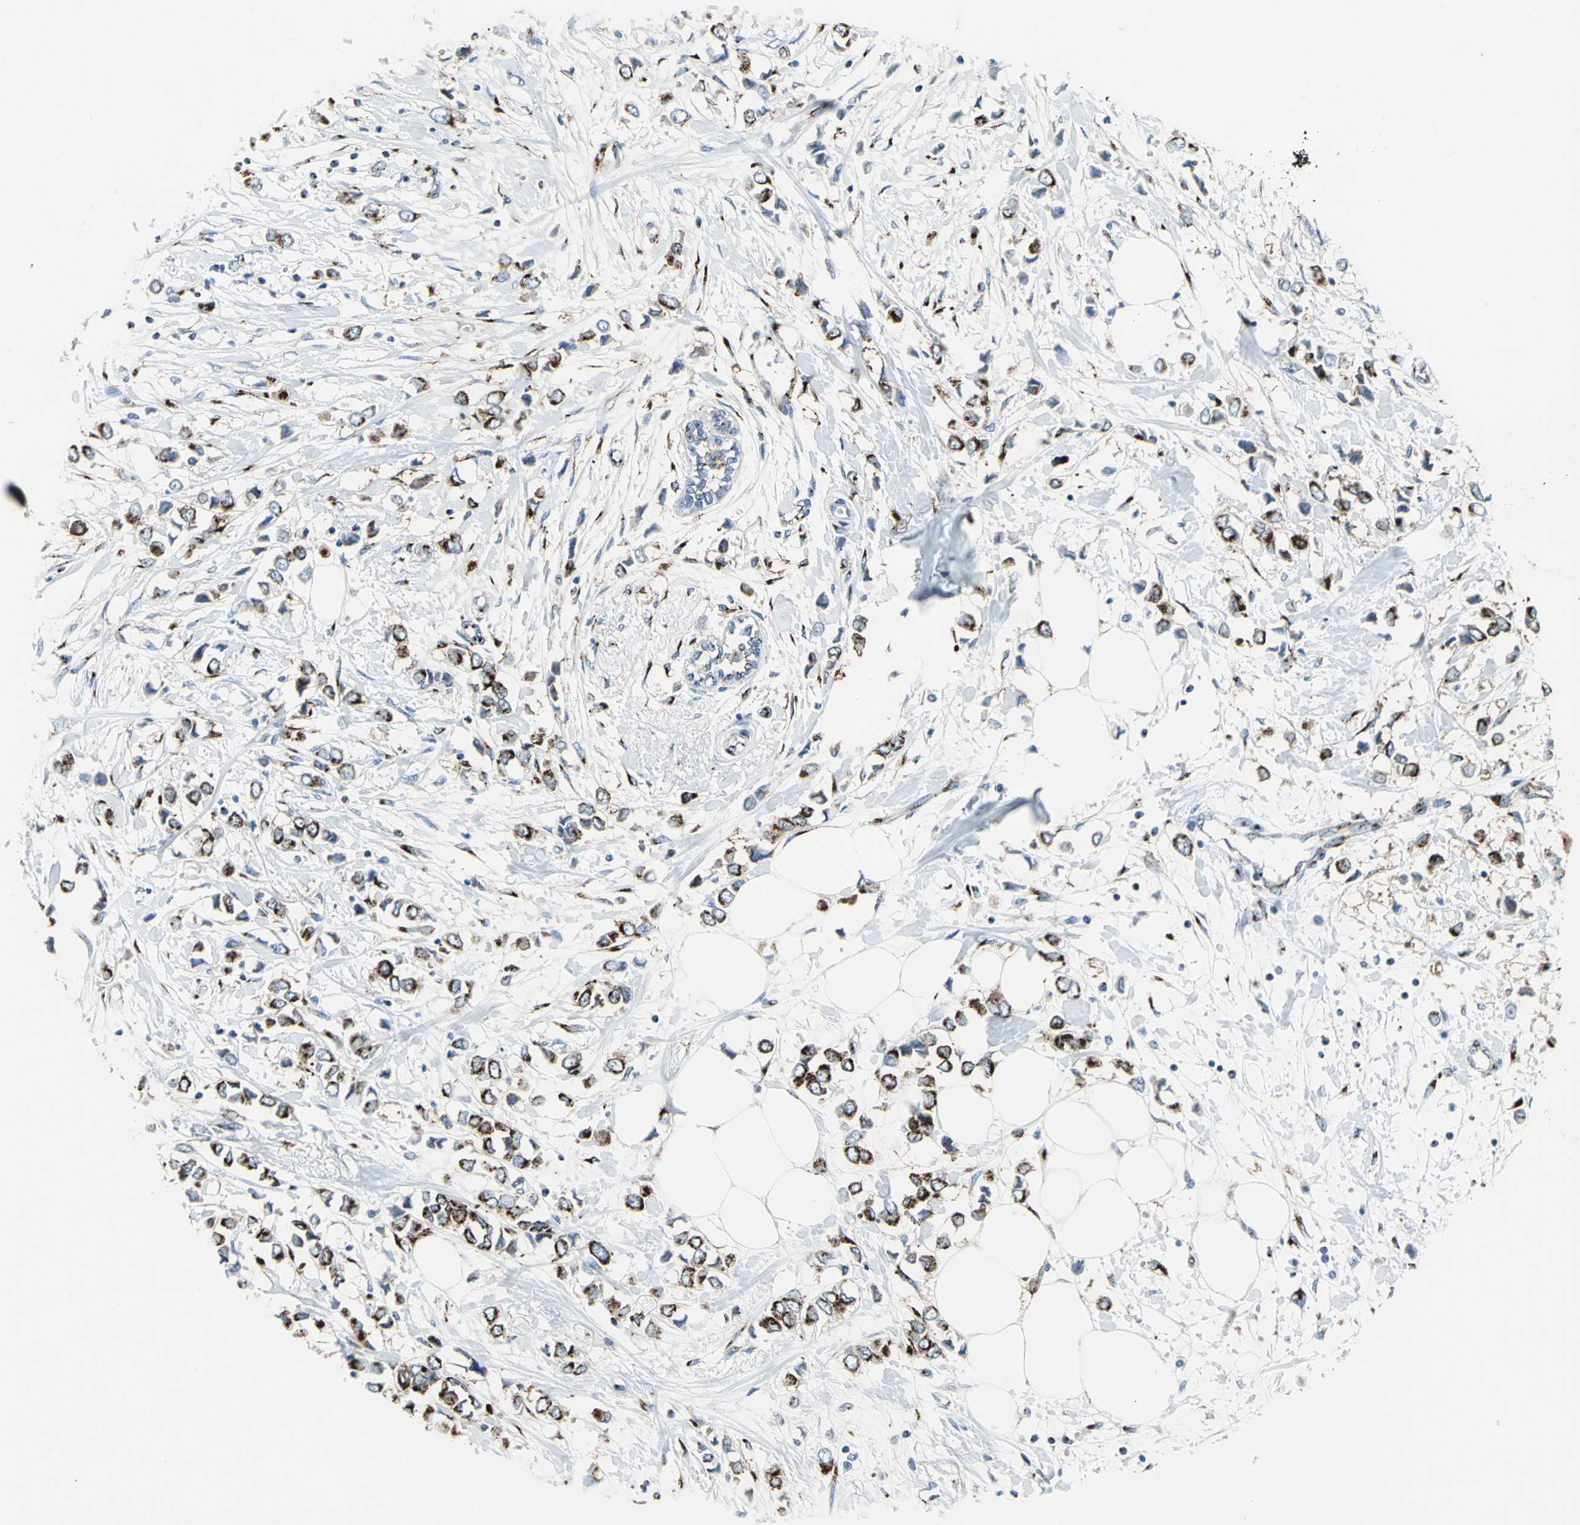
{"staining": {"intensity": "strong", "quantity": ">75%", "location": "cytoplasmic/membranous"}, "tissue": "breast cancer", "cell_type": "Tumor cells", "image_type": "cancer", "snomed": [{"axis": "morphology", "description": "Lobular carcinoma"}, {"axis": "topography", "description": "Breast"}], "caption": "Brown immunohistochemical staining in human lobular carcinoma (breast) displays strong cytoplasmic/membranous positivity in approximately >75% of tumor cells. Using DAB (brown) and hematoxylin (blue) stains, captured at high magnification using brightfield microscopy.", "gene": "GPR3", "patient": {"sex": "female", "age": 51}}